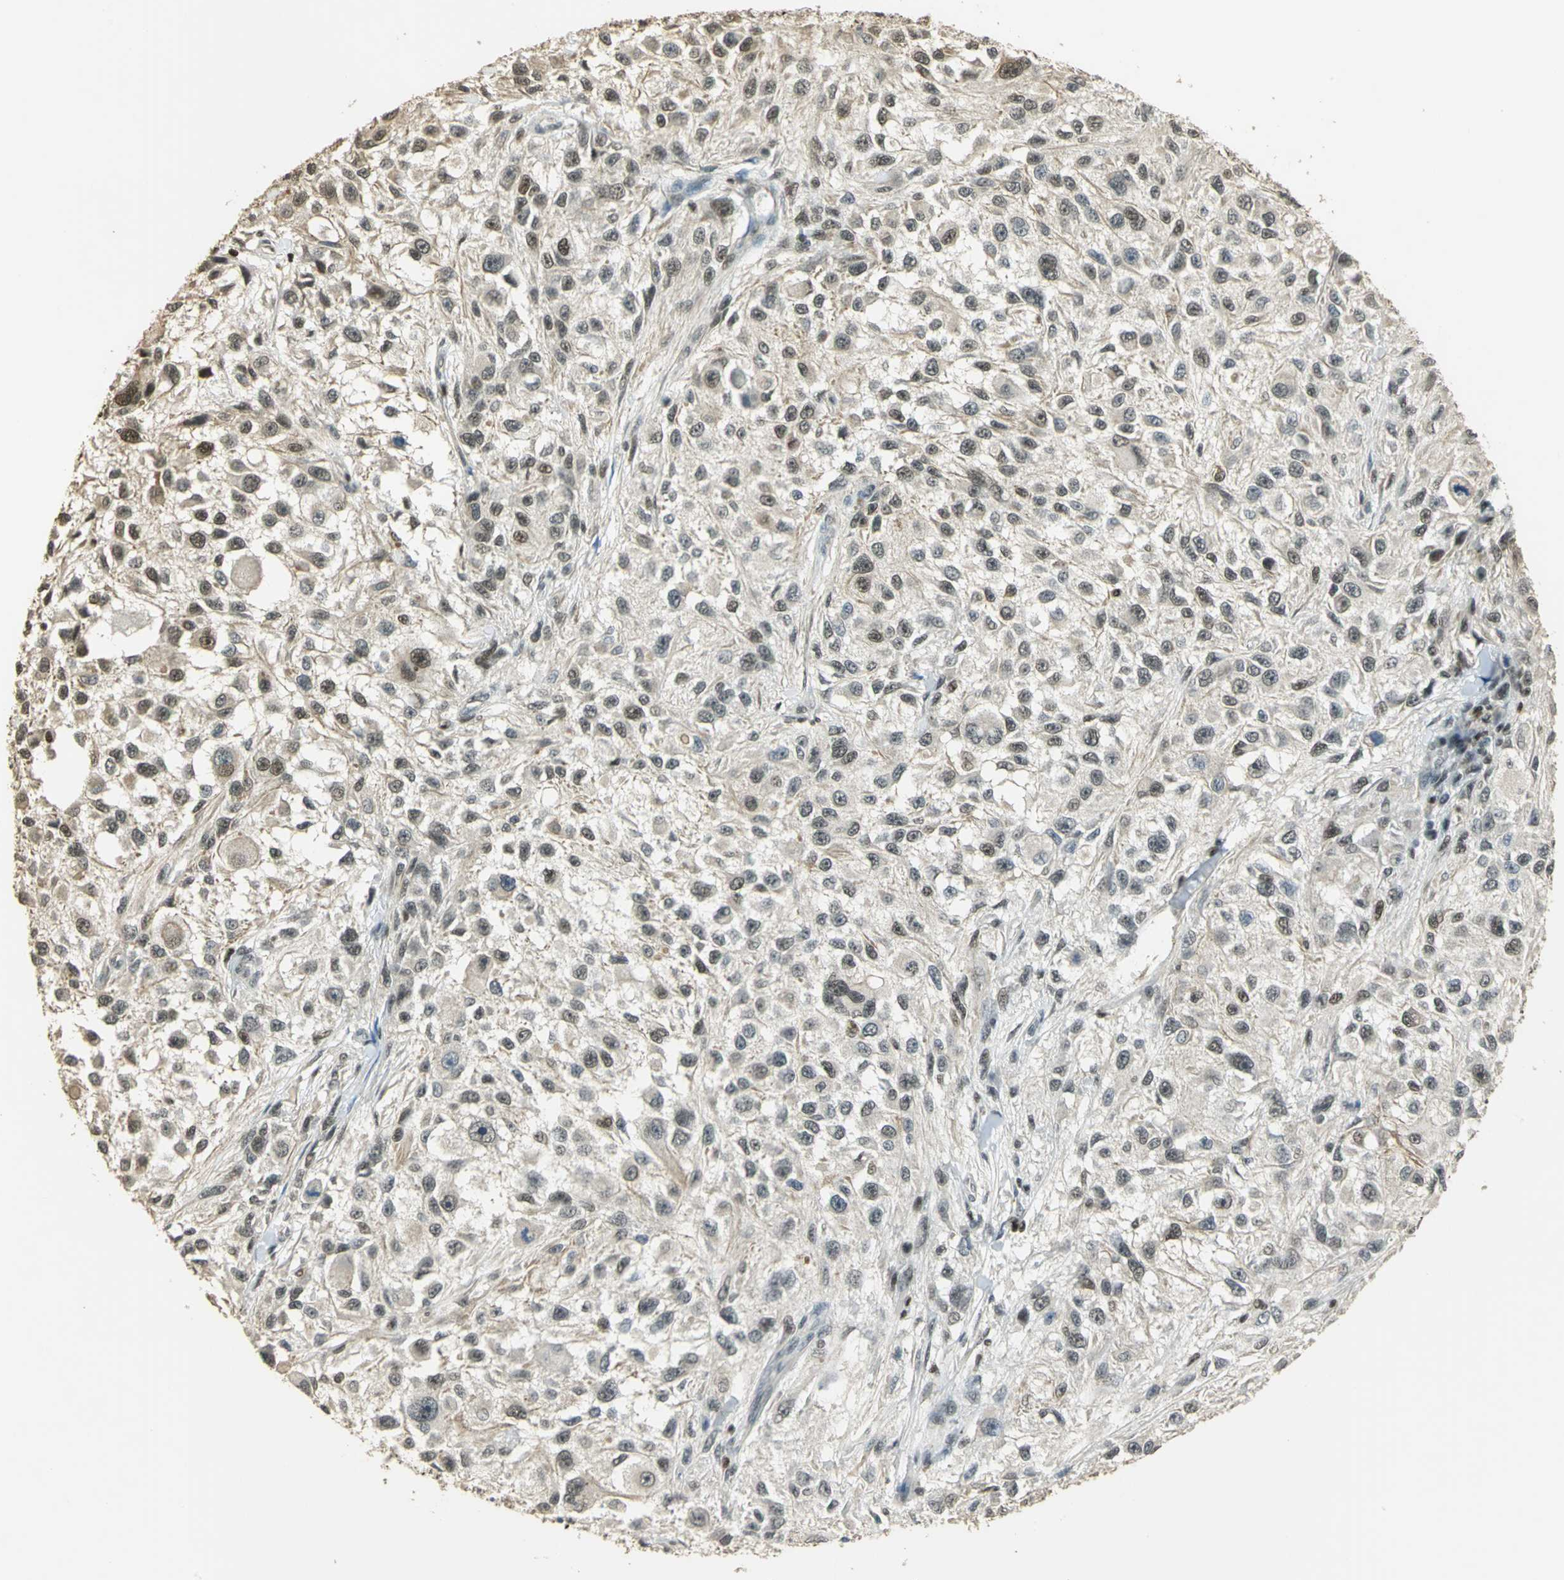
{"staining": {"intensity": "weak", "quantity": ">75%", "location": "nuclear"}, "tissue": "melanoma", "cell_type": "Tumor cells", "image_type": "cancer", "snomed": [{"axis": "morphology", "description": "Necrosis, NOS"}, {"axis": "morphology", "description": "Malignant melanoma, NOS"}, {"axis": "topography", "description": "Skin"}], "caption": "IHC (DAB) staining of malignant melanoma shows weak nuclear protein positivity in approximately >75% of tumor cells.", "gene": "ELF1", "patient": {"sex": "female", "age": 87}}